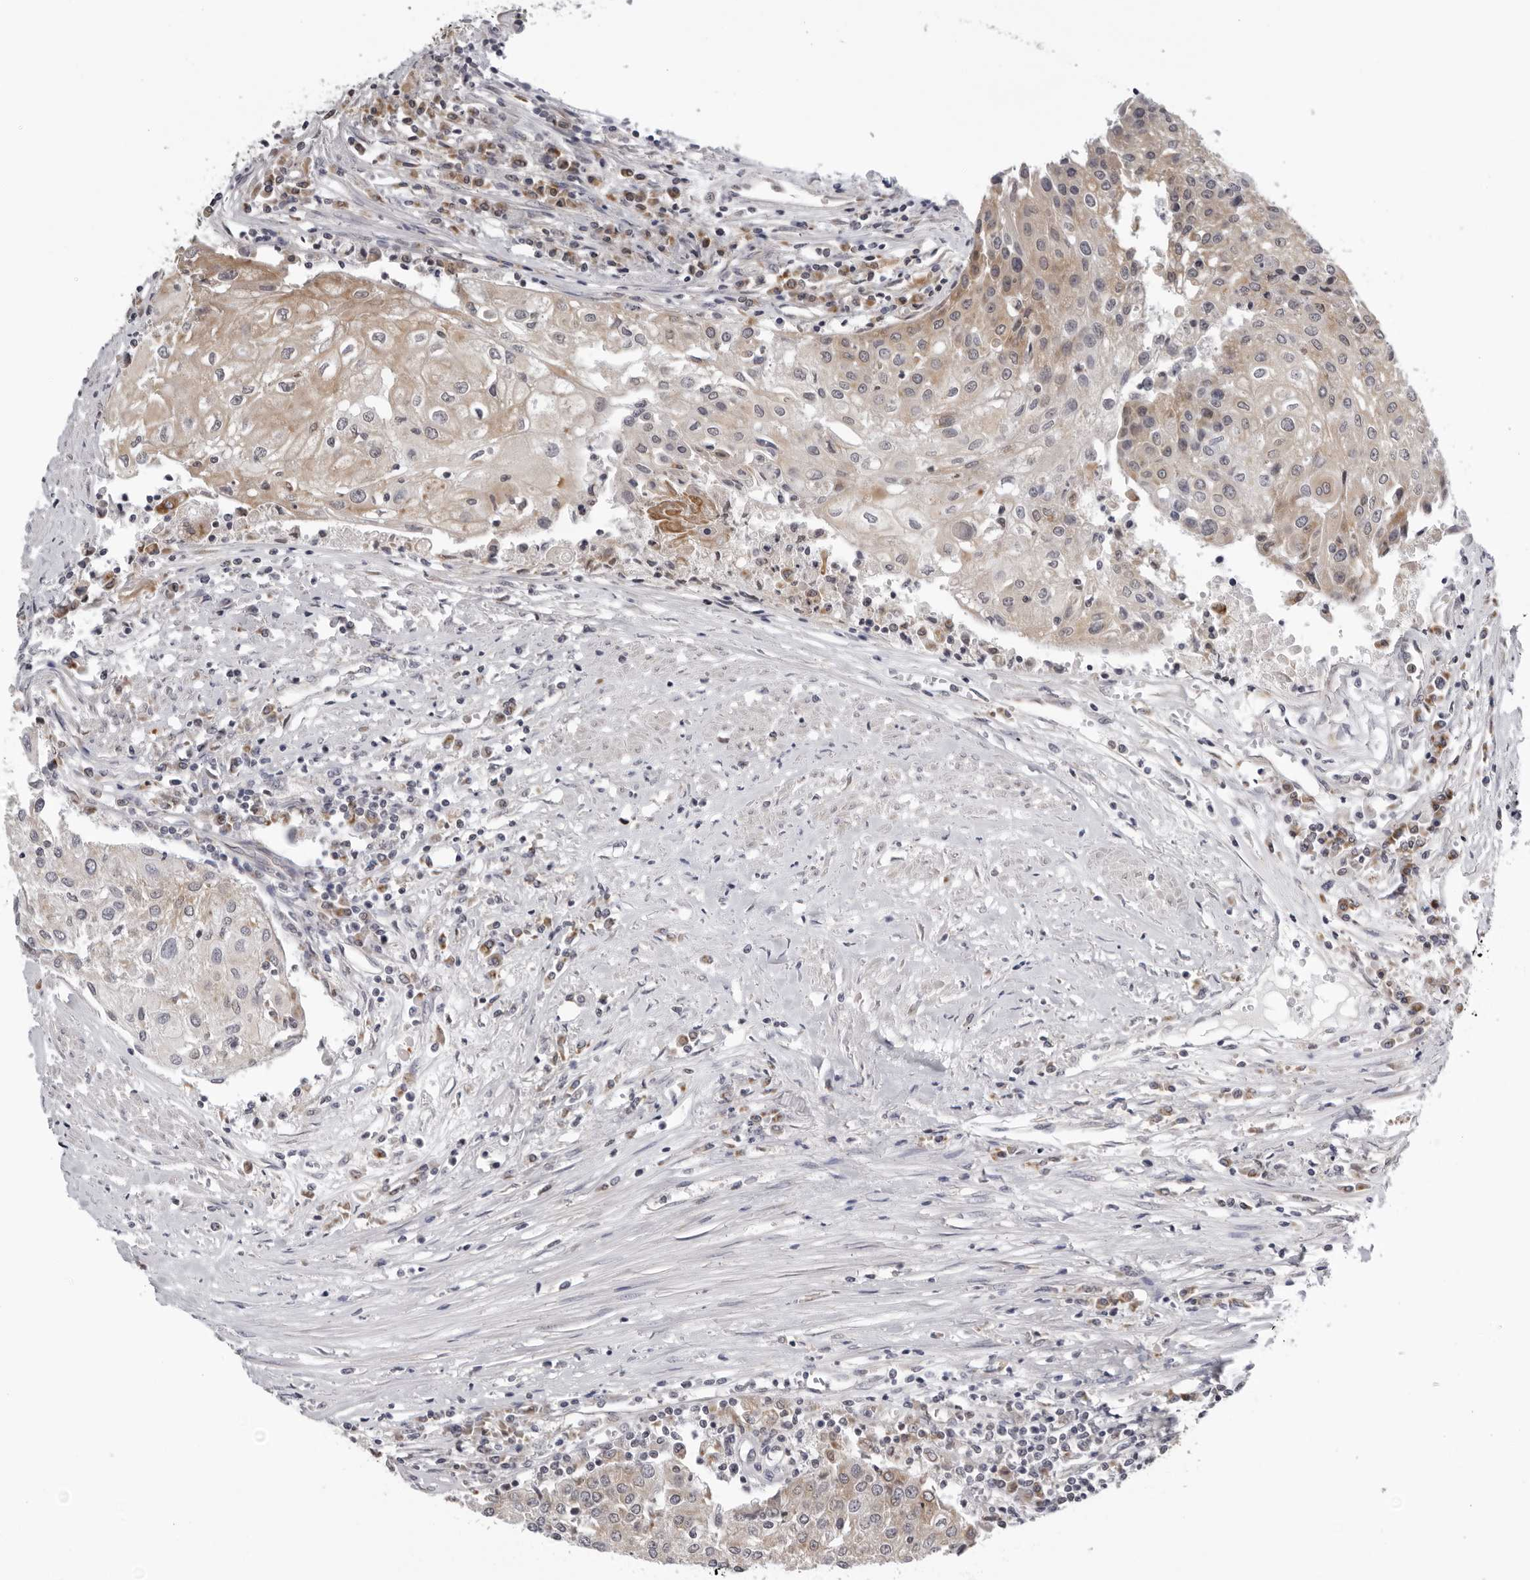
{"staining": {"intensity": "moderate", "quantity": "25%-75%", "location": "cytoplasmic/membranous"}, "tissue": "urothelial cancer", "cell_type": "Tumor cells", "image_type": "cancer", "snomed": [{"axis": "morphology", "description": "Urothelial carcinoma, High grade"}, {"axis": "topography", "description": "Urinary bladder"}], "caption": "IHC of human urothelial cancer demonstrates medium levels of moderate cytoplasmic/membranous expression in approximately 25%-75% of tumor cells.", "gene": "CPT2", "patient": {"sex": "female", "age": 85}}